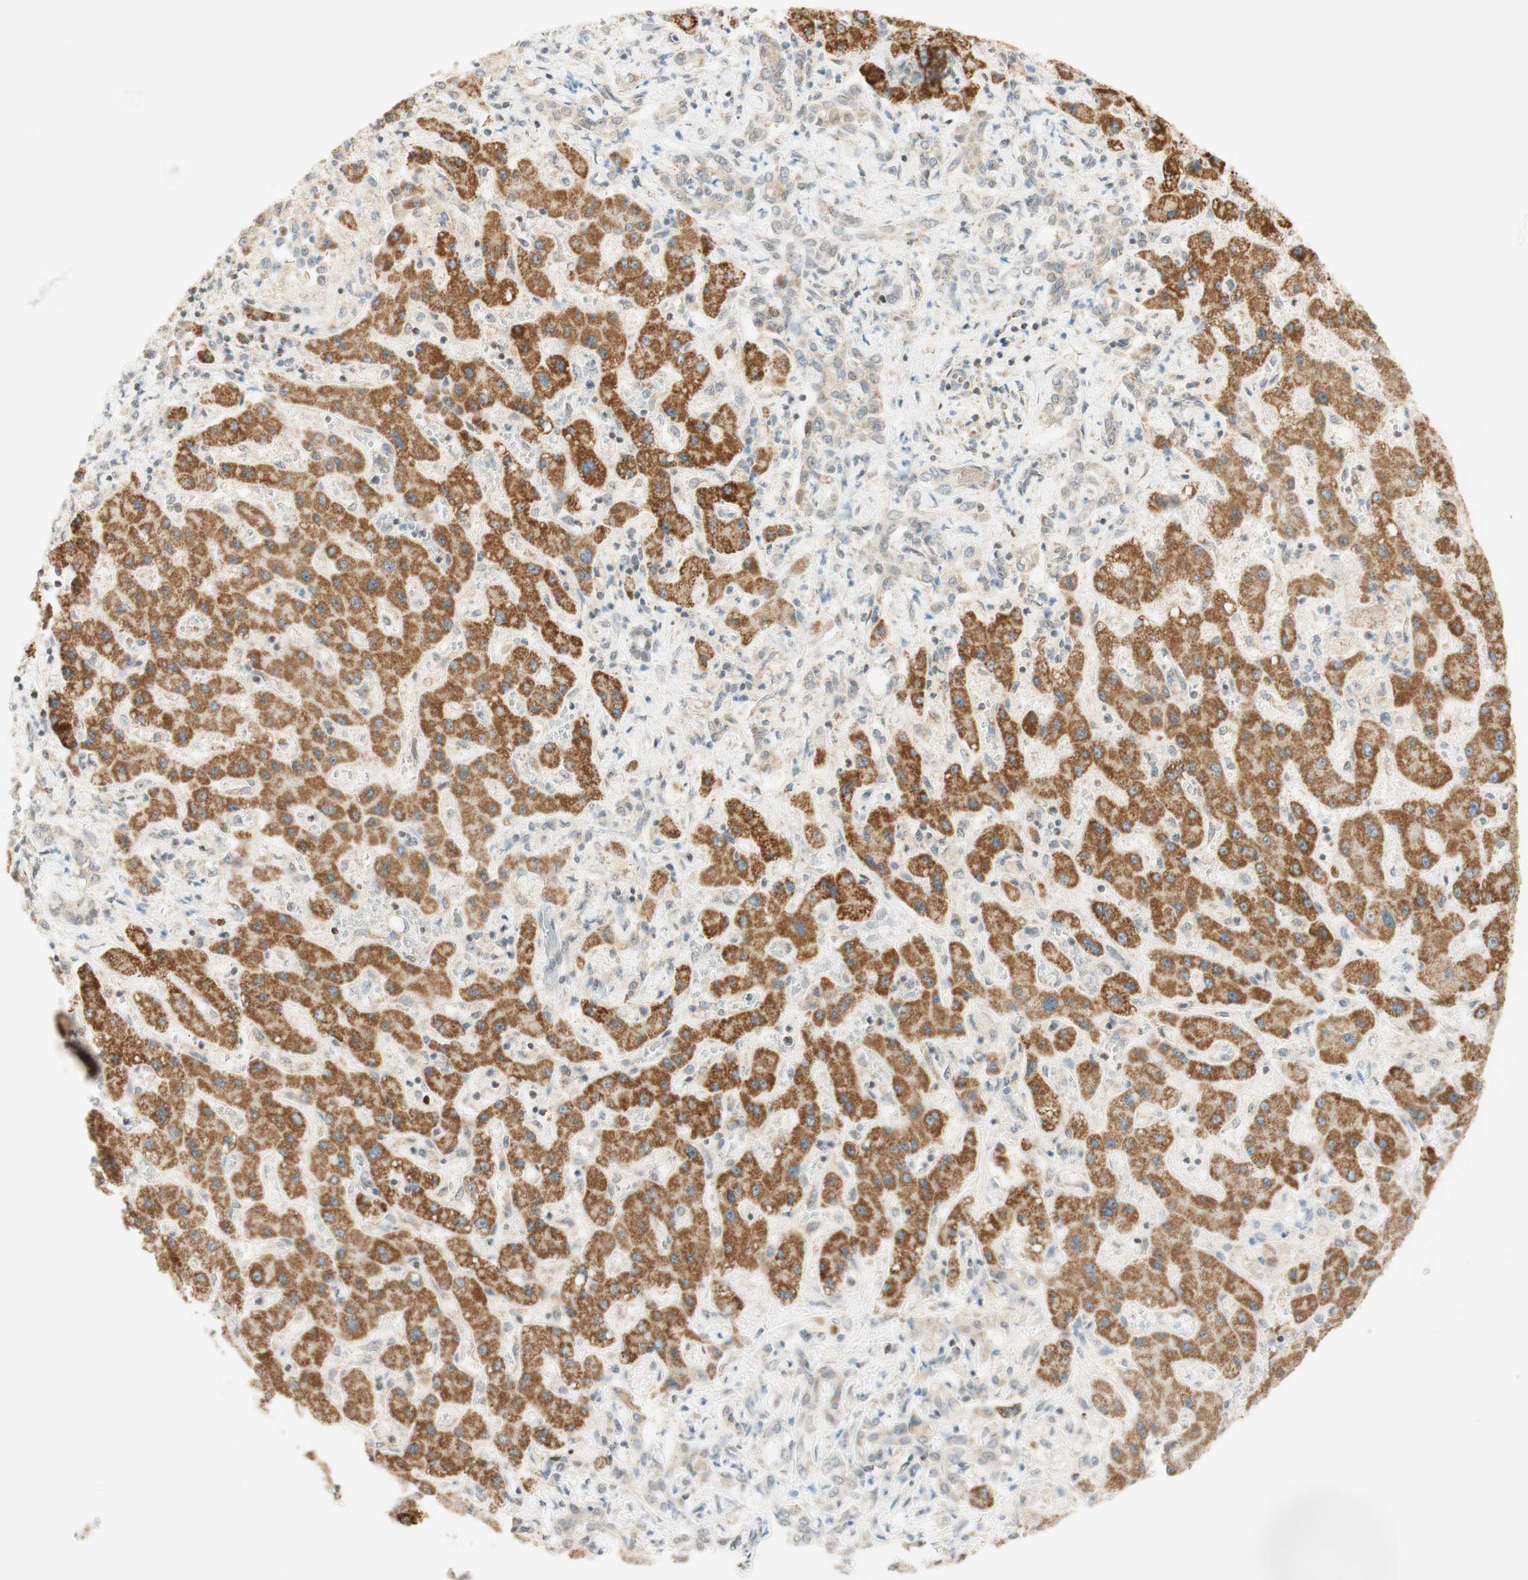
{"staining": {"intensity": "weak", "quantity": "25%-75%", "location": "cytoplasmic/membranous"}, "tissue": "liver cancer", "cell_type": "Tumor cells", "image_type": "cancer", "snomed": [{"axis": "morphology", "description": "Cholangiocarcinoma"}, {"axis": "topography", "description": "Liver"}], "caption": "Cholangiocarcinoma (liver) stained with a protein marker reveals weak staining in tumor cells.", "gene": "ZNF782", "patient": {"sex": "male", "age": 50}}